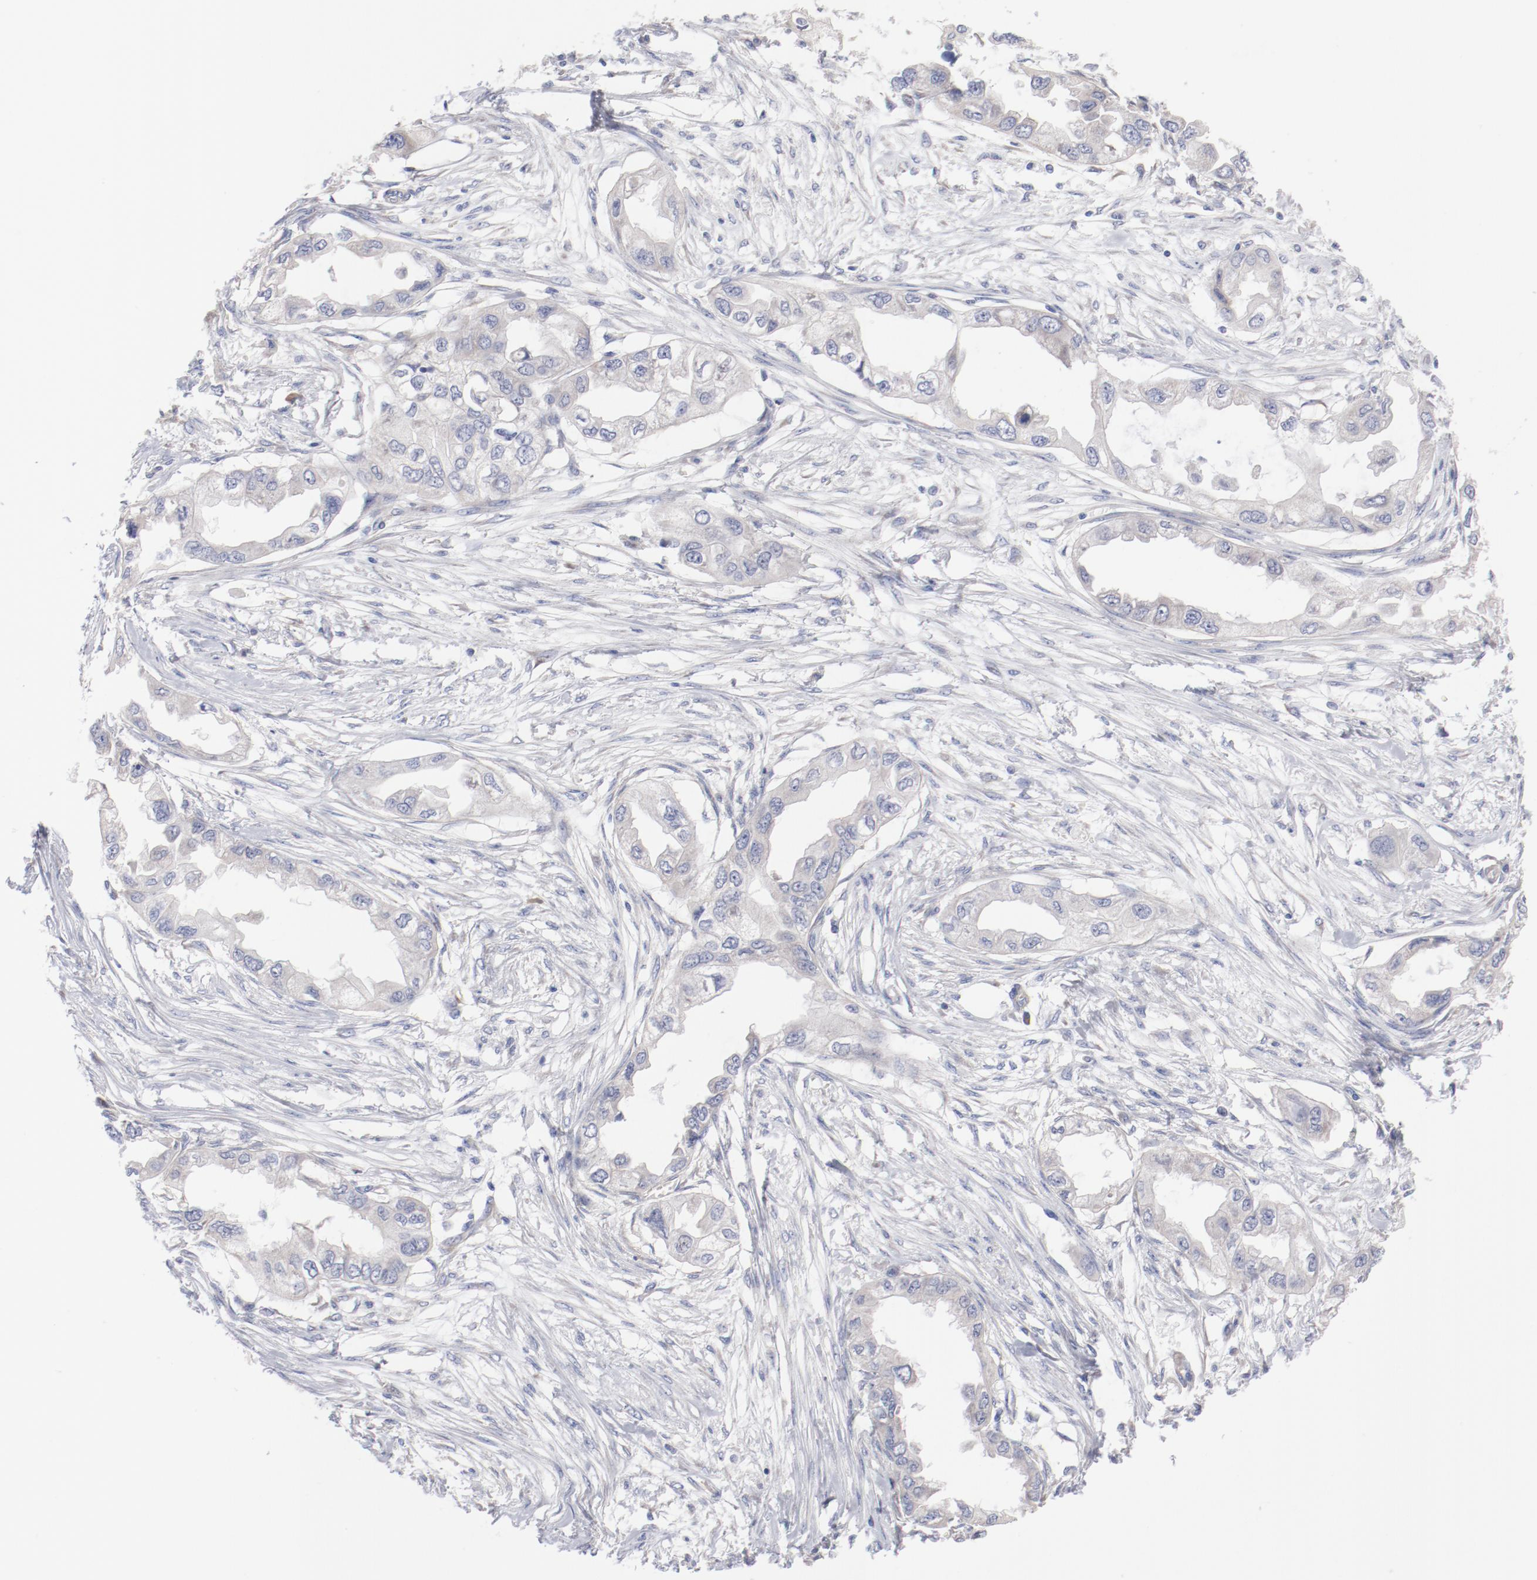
{"staining": {"intensity": "negative", "quantity": "none", "location": "none"}, "tissue": "endometrial cancer", "cell_type": "Tumor cells", "image_type": "cancer", "snomed": [{"axis": "morphology", "description": "Adenocarcinoma, NOS"}, {"axis": "topography", "description": "Endometrium"}], "caption": "Human adenocarcinoma (endometrial) stained for a protein using immunohistochemistry (IHC) reveals no staining in tumor cells.", "gene": "CPE", "patient": {"sex": "female", "age": 67}}